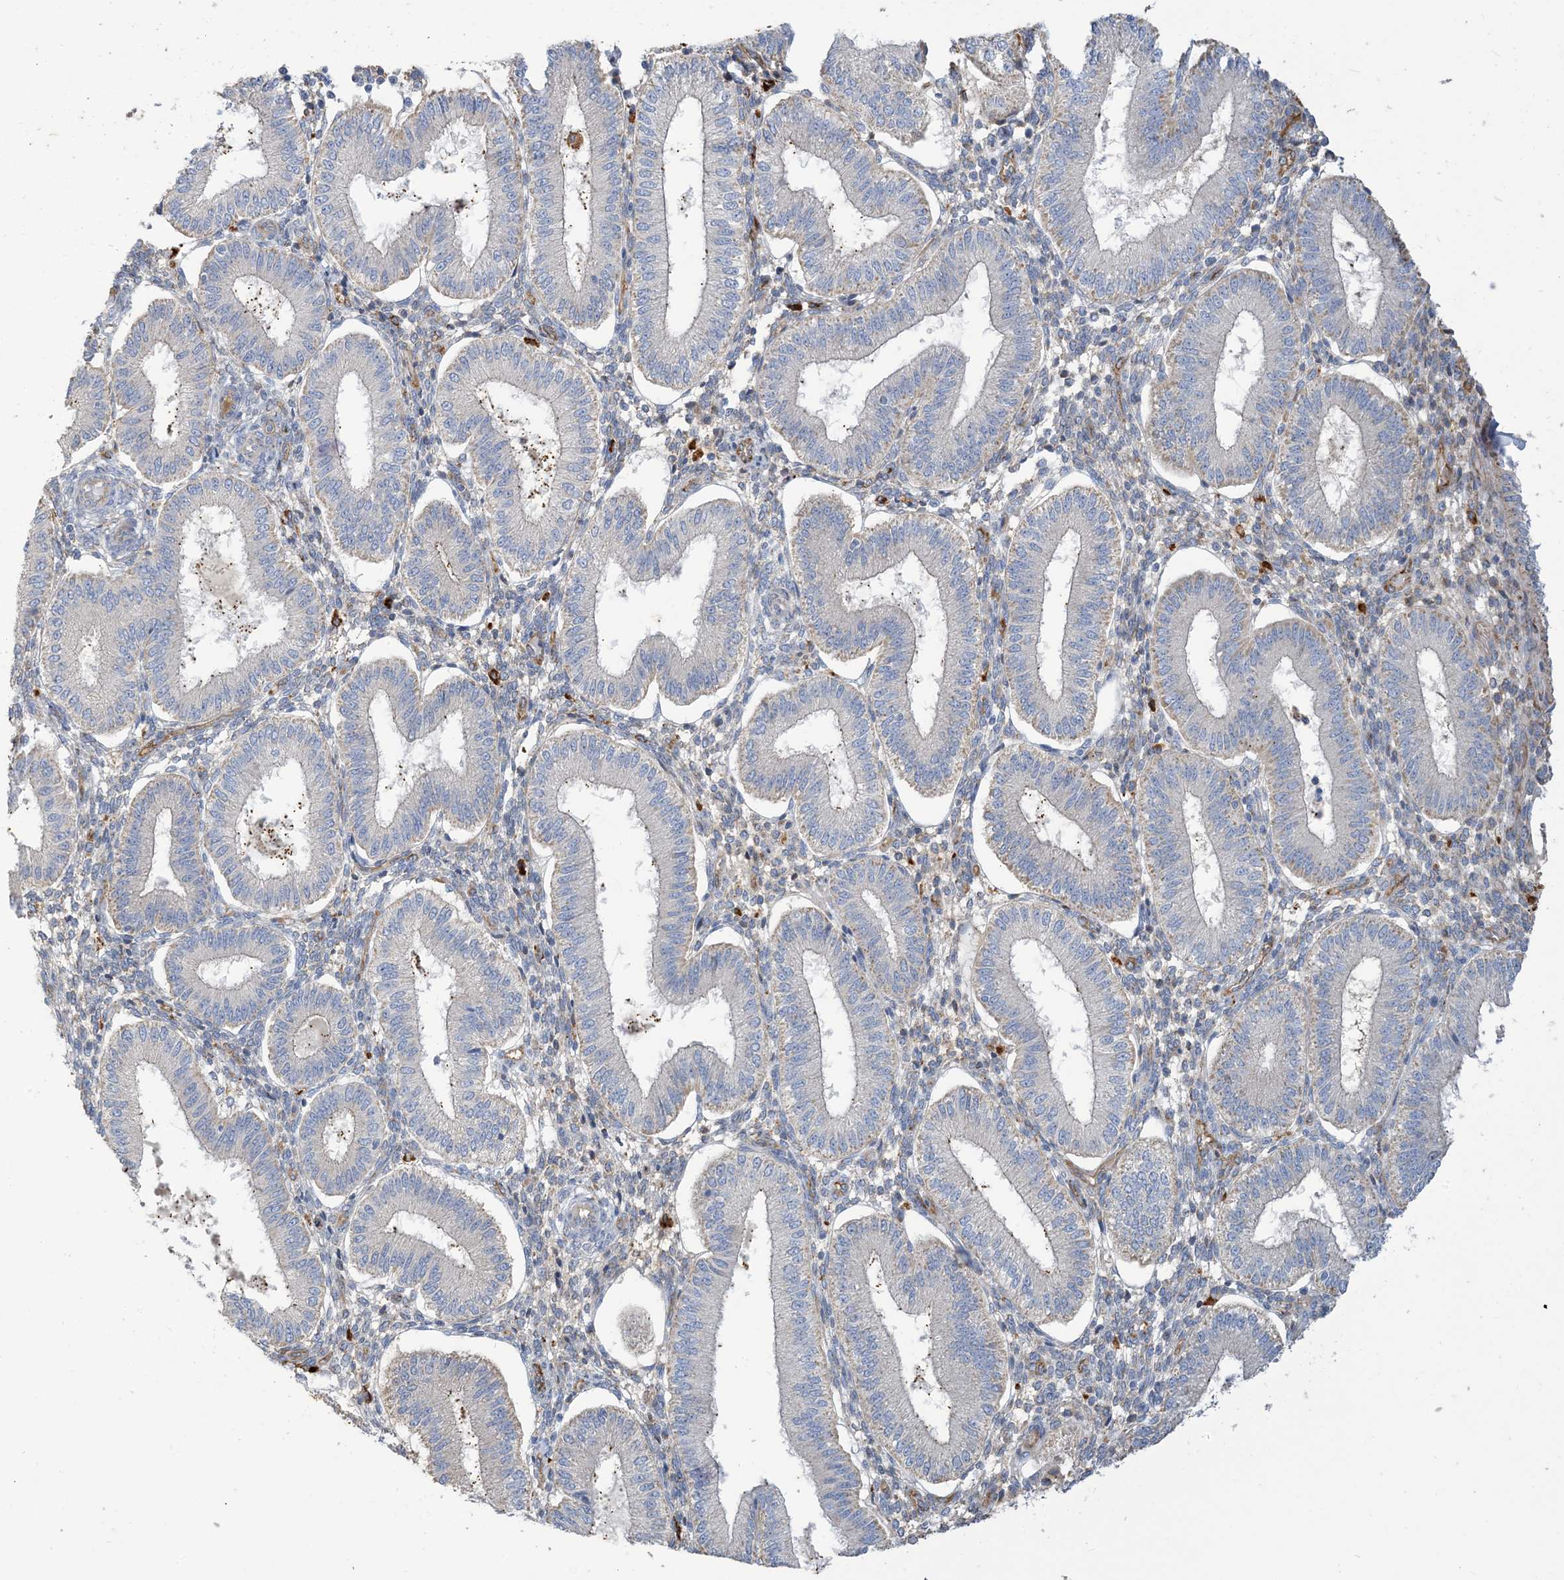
{"staining": {"intensity": "negative", "quantity": "none", "location": "none"}, "tissue": "endometrium", "cell_type": "Cells in endometrial stroma", "image_type": "normal", "snomed": [{"axis": "morphology", "description": "Normal tissue, NOS"}, {"axis": "topography", "description": "Endometrium"}], "caption": "IHC photomicrograph of benign endometrium: endometrium stained with DAB displays no significant protein expression in cells in endometrial stroma. The staining was performed using DAB (3,3'-diaminobenzidine) to visualize the protein expression in brown, while the nuclei were stained in blue with hematoxylin (Magnification: 20x).", "gene": "PEAR1", "patient": {"sex": "female", "age": 39}}